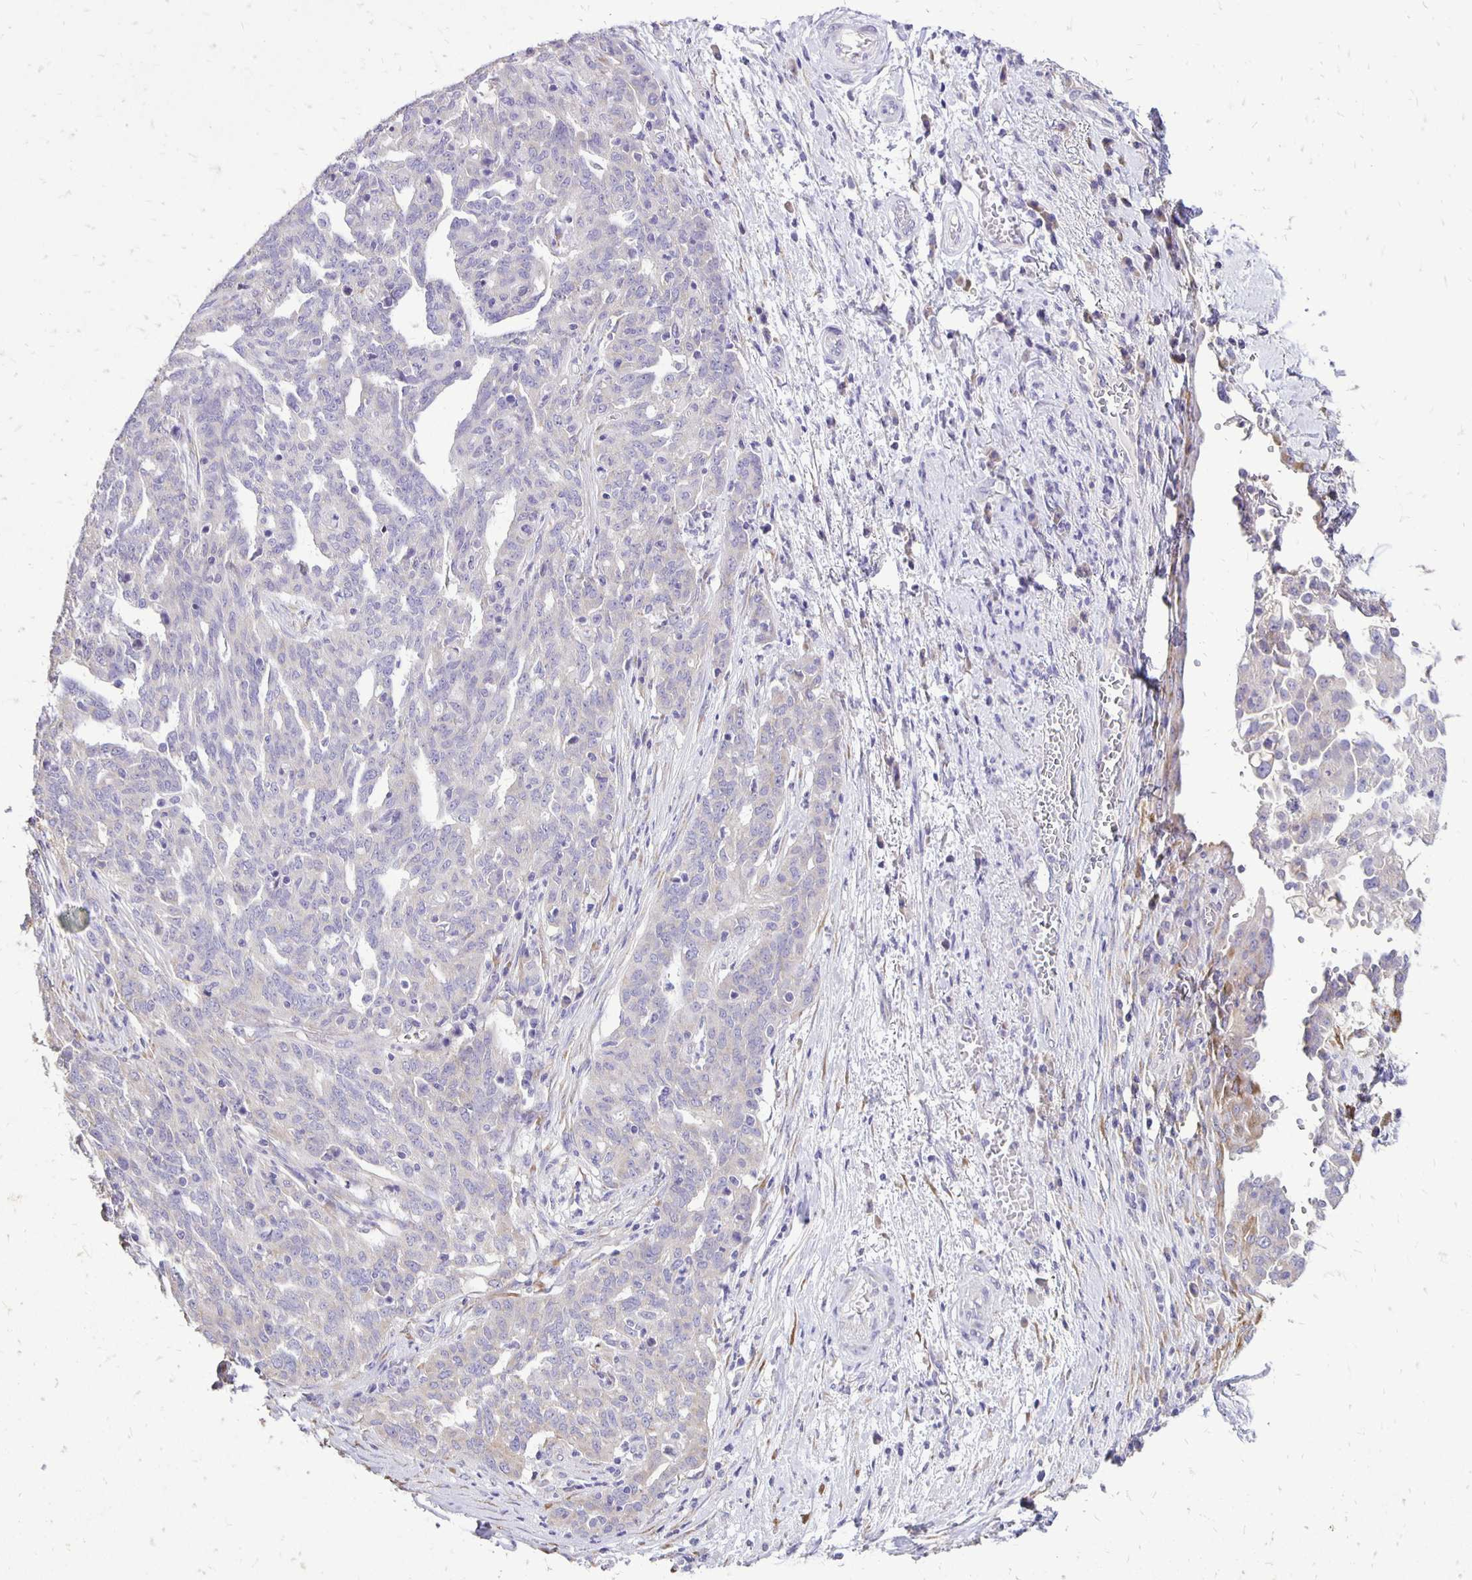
{"staining": {"intensity": "negative", "quantity": "none", "location": "none"}, "tissue": "ovarian cancer", "cell_type": "Tumor cells", "image_type": "cancer", "snomed": [{"axis": "morphology", "description": "Cystadenocarcinoma, serous, NOS"}, {"axis": "topography", "description": "Ovary"}], "caption": "Immunohistochemical staining of ovarian cancer exhibits no significant expression in tumor cells.", "gene": "ANKRD45", "patient": {"sex": "female", "age": 67}}